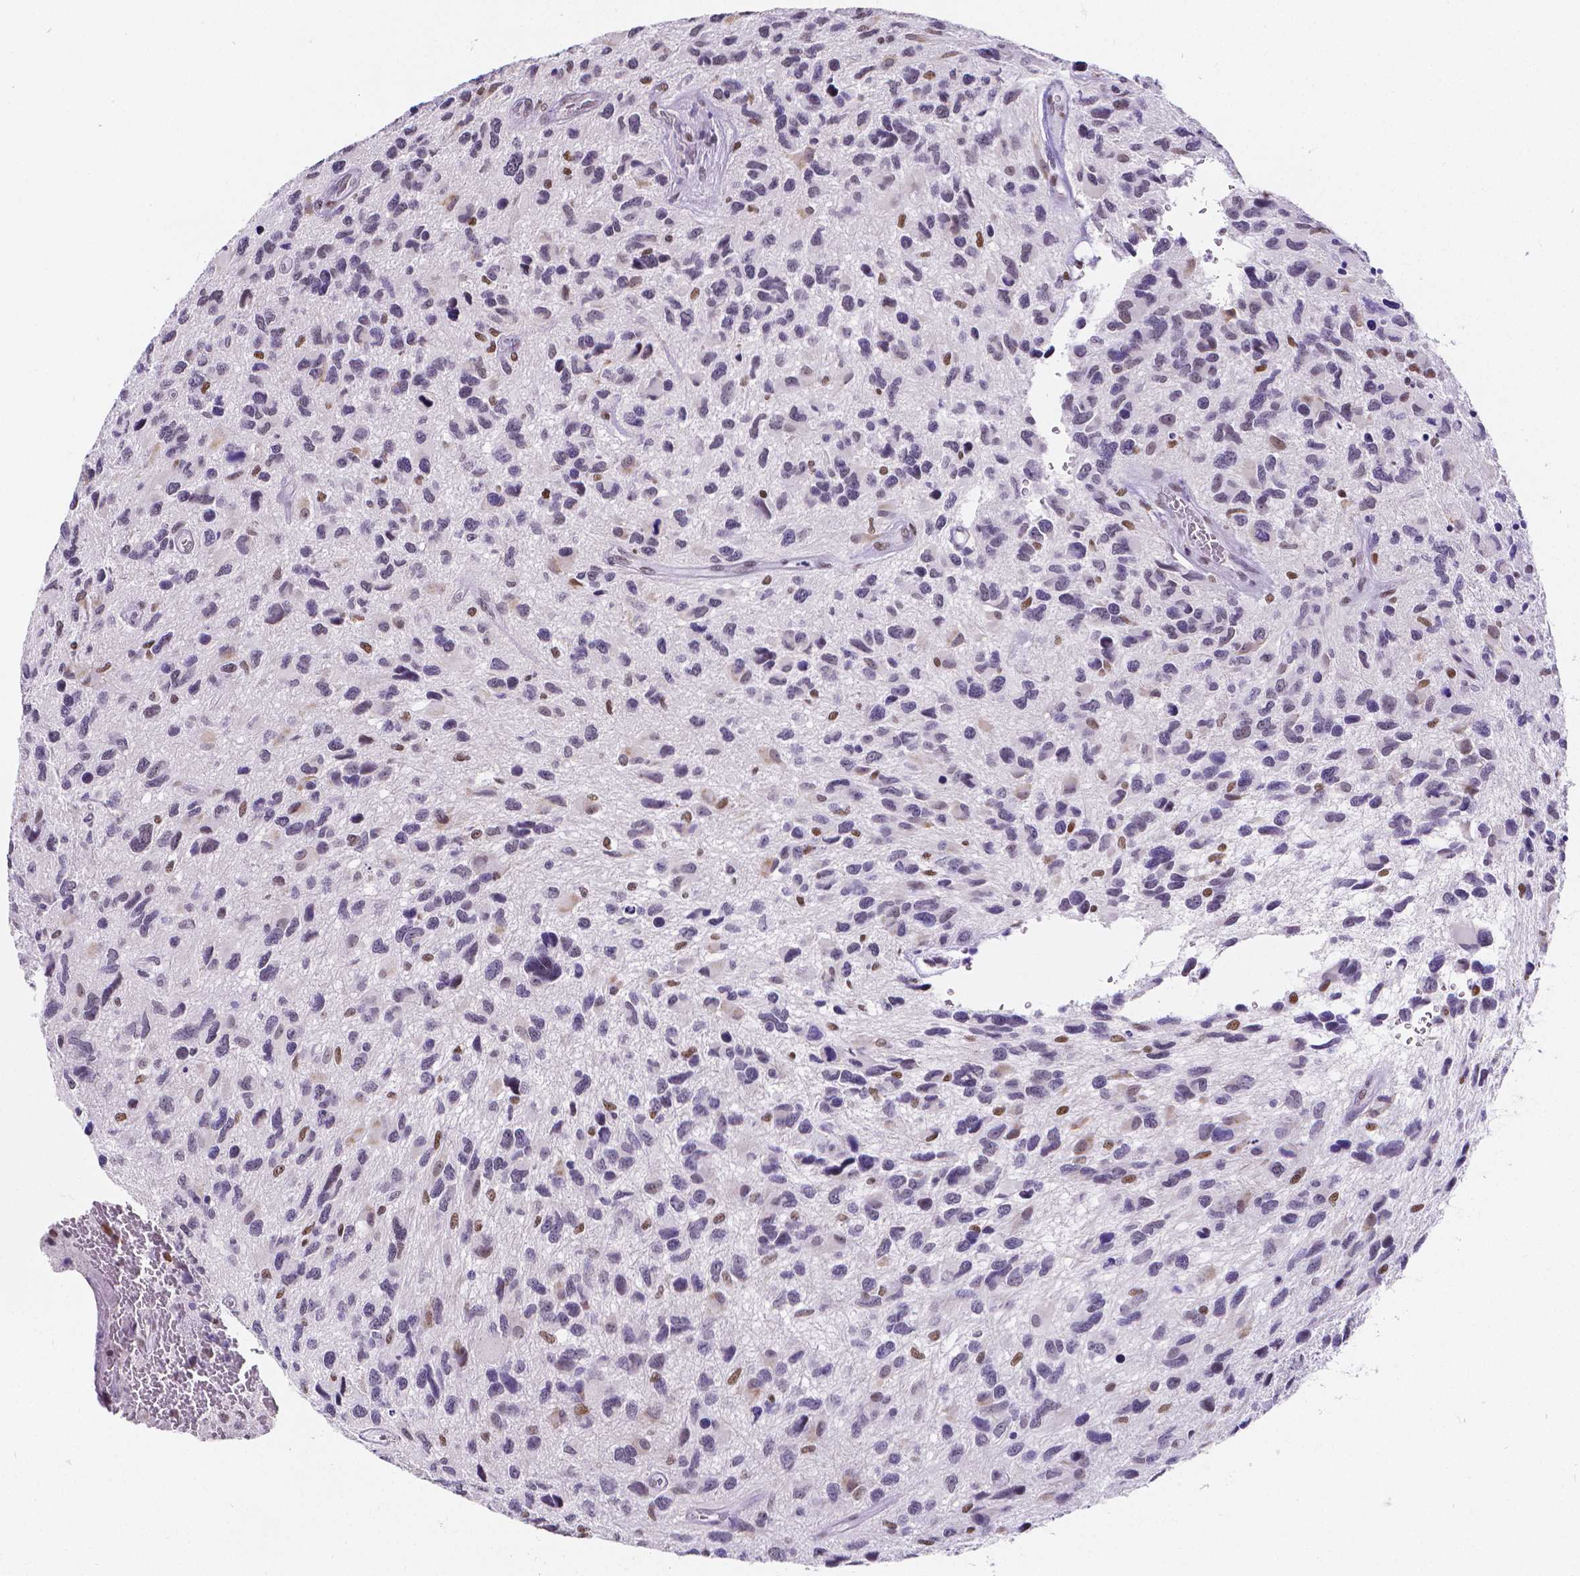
{"staining": {"intensity": "negative", "quantity": "none", "location": "none"}, "tissue": "glioma", "cell_type": "Tumor cells", "image_type": "cancer", "snomed": [{"axis": "morphology", "description": "Glioma, malignant, NOS"}, {"axis": "morphology", "description": "Glioma, malignant, High grade"}, {"axis": "topography", "description": "Brain"}], "caption": "High power microscopy image of an immunohistochemistry (IHC) micrograph of glioma, revealing no significant positivity in tumor cells. (Brightfield microscopy of DAB (3,3'-diaminobenzidine) IHC at high magnification).", "gene": "MEF2C", "patient": {"sex": "female", "age": 71}}